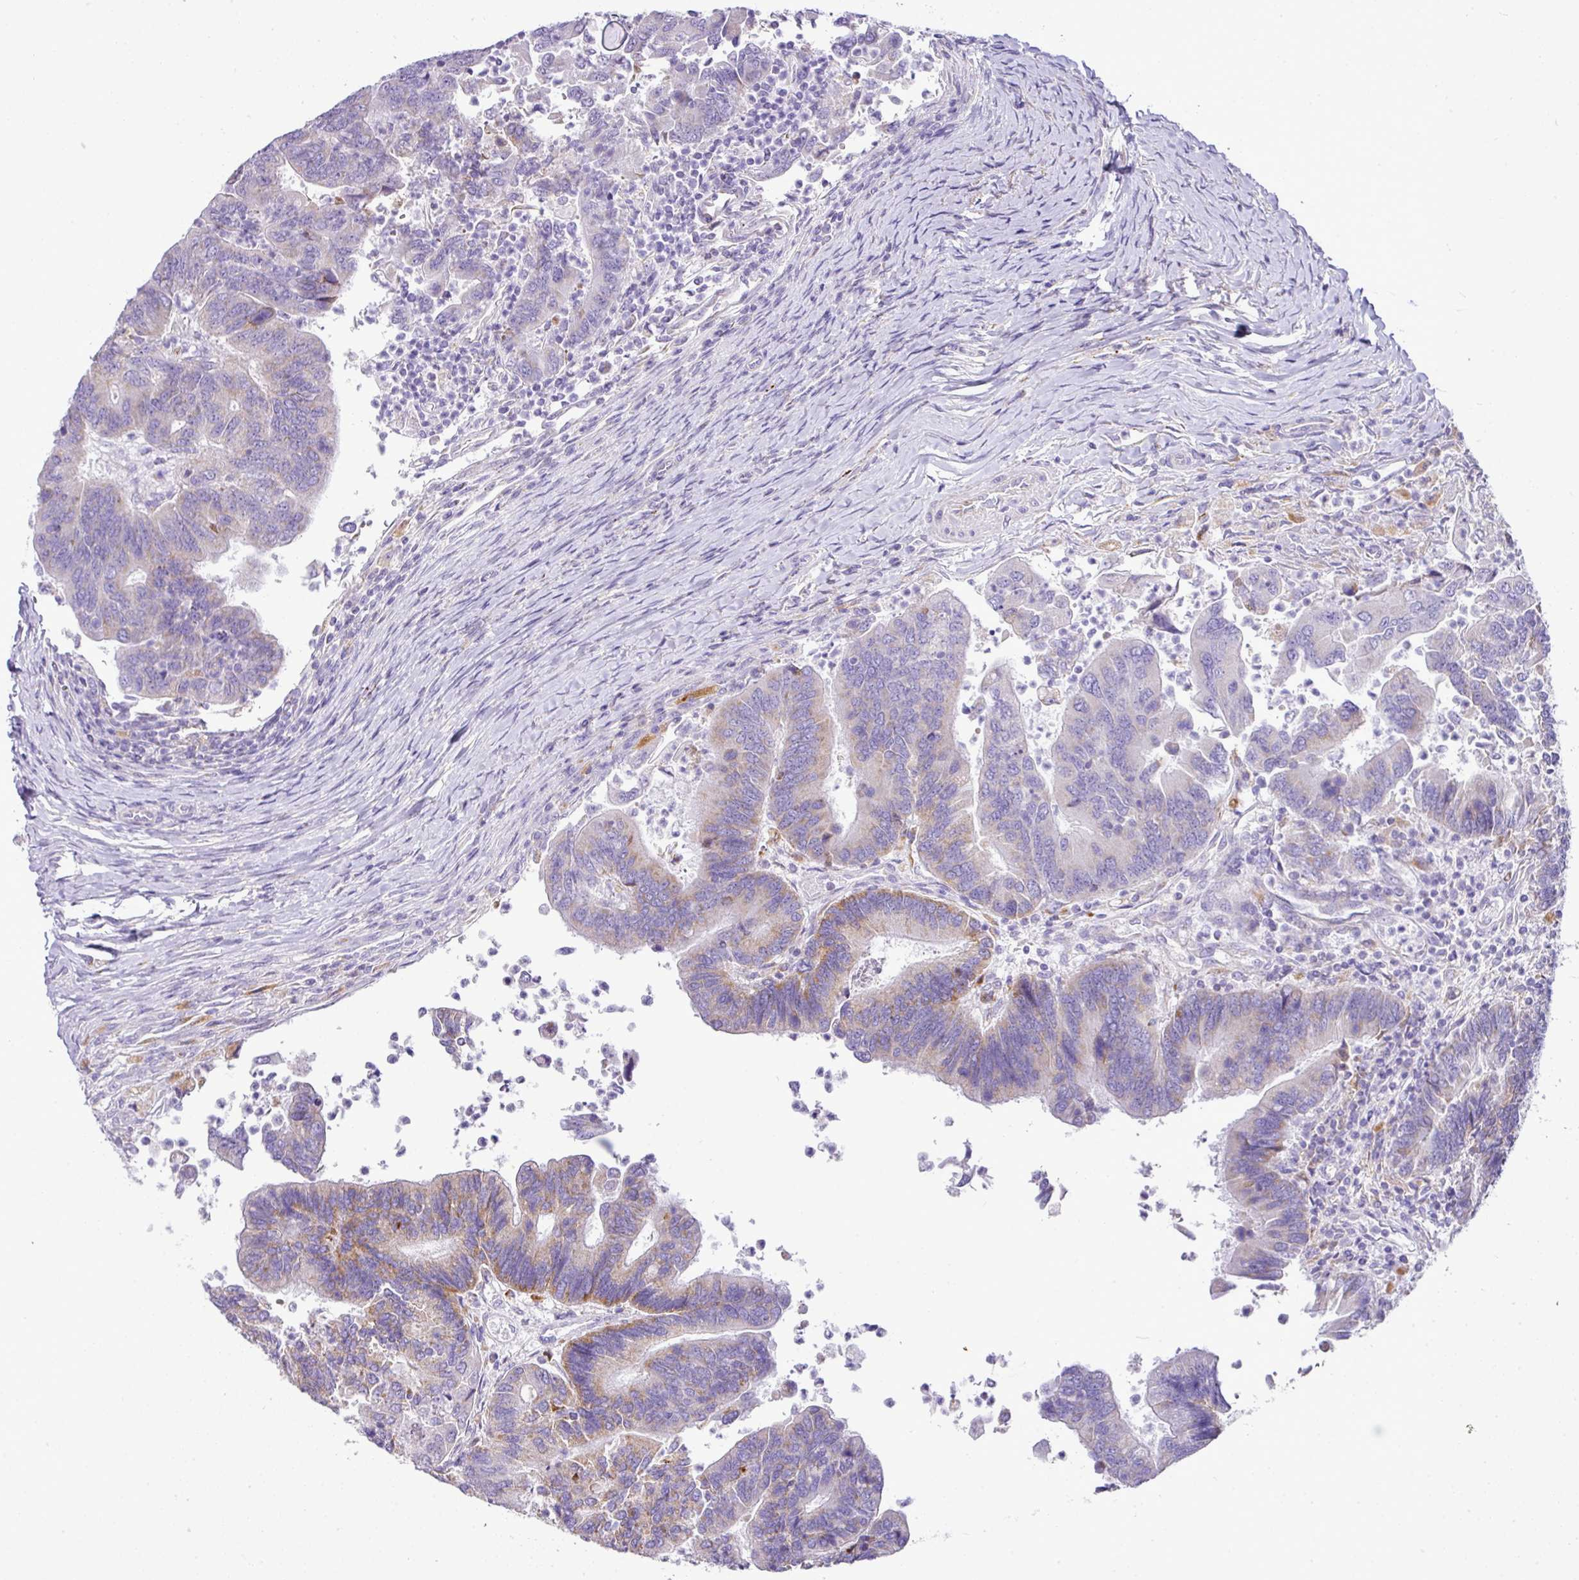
{"staining": {"intensity": "moderate", "quantity": "25%-75%", "location": "cytoplasmic/membranous"}, "tissue": "colorectal cancer", "cell_type": "Tumor cells", "image_type": "cancer", "snomed": [{"axis": "morphology", "description": "Adenocarcinoma, NOS"}, {"axis": "topography", "description": "Colon"}], "caption": "Human adenocarcinoma (colorectal) stained for a protein (brown) displays moderate cytoplasmic/membranous positive expression in approximately 25%-75% of tumor cells.", "gene": "PGAP4", "patient": {"sex": "female", "age": 67}}